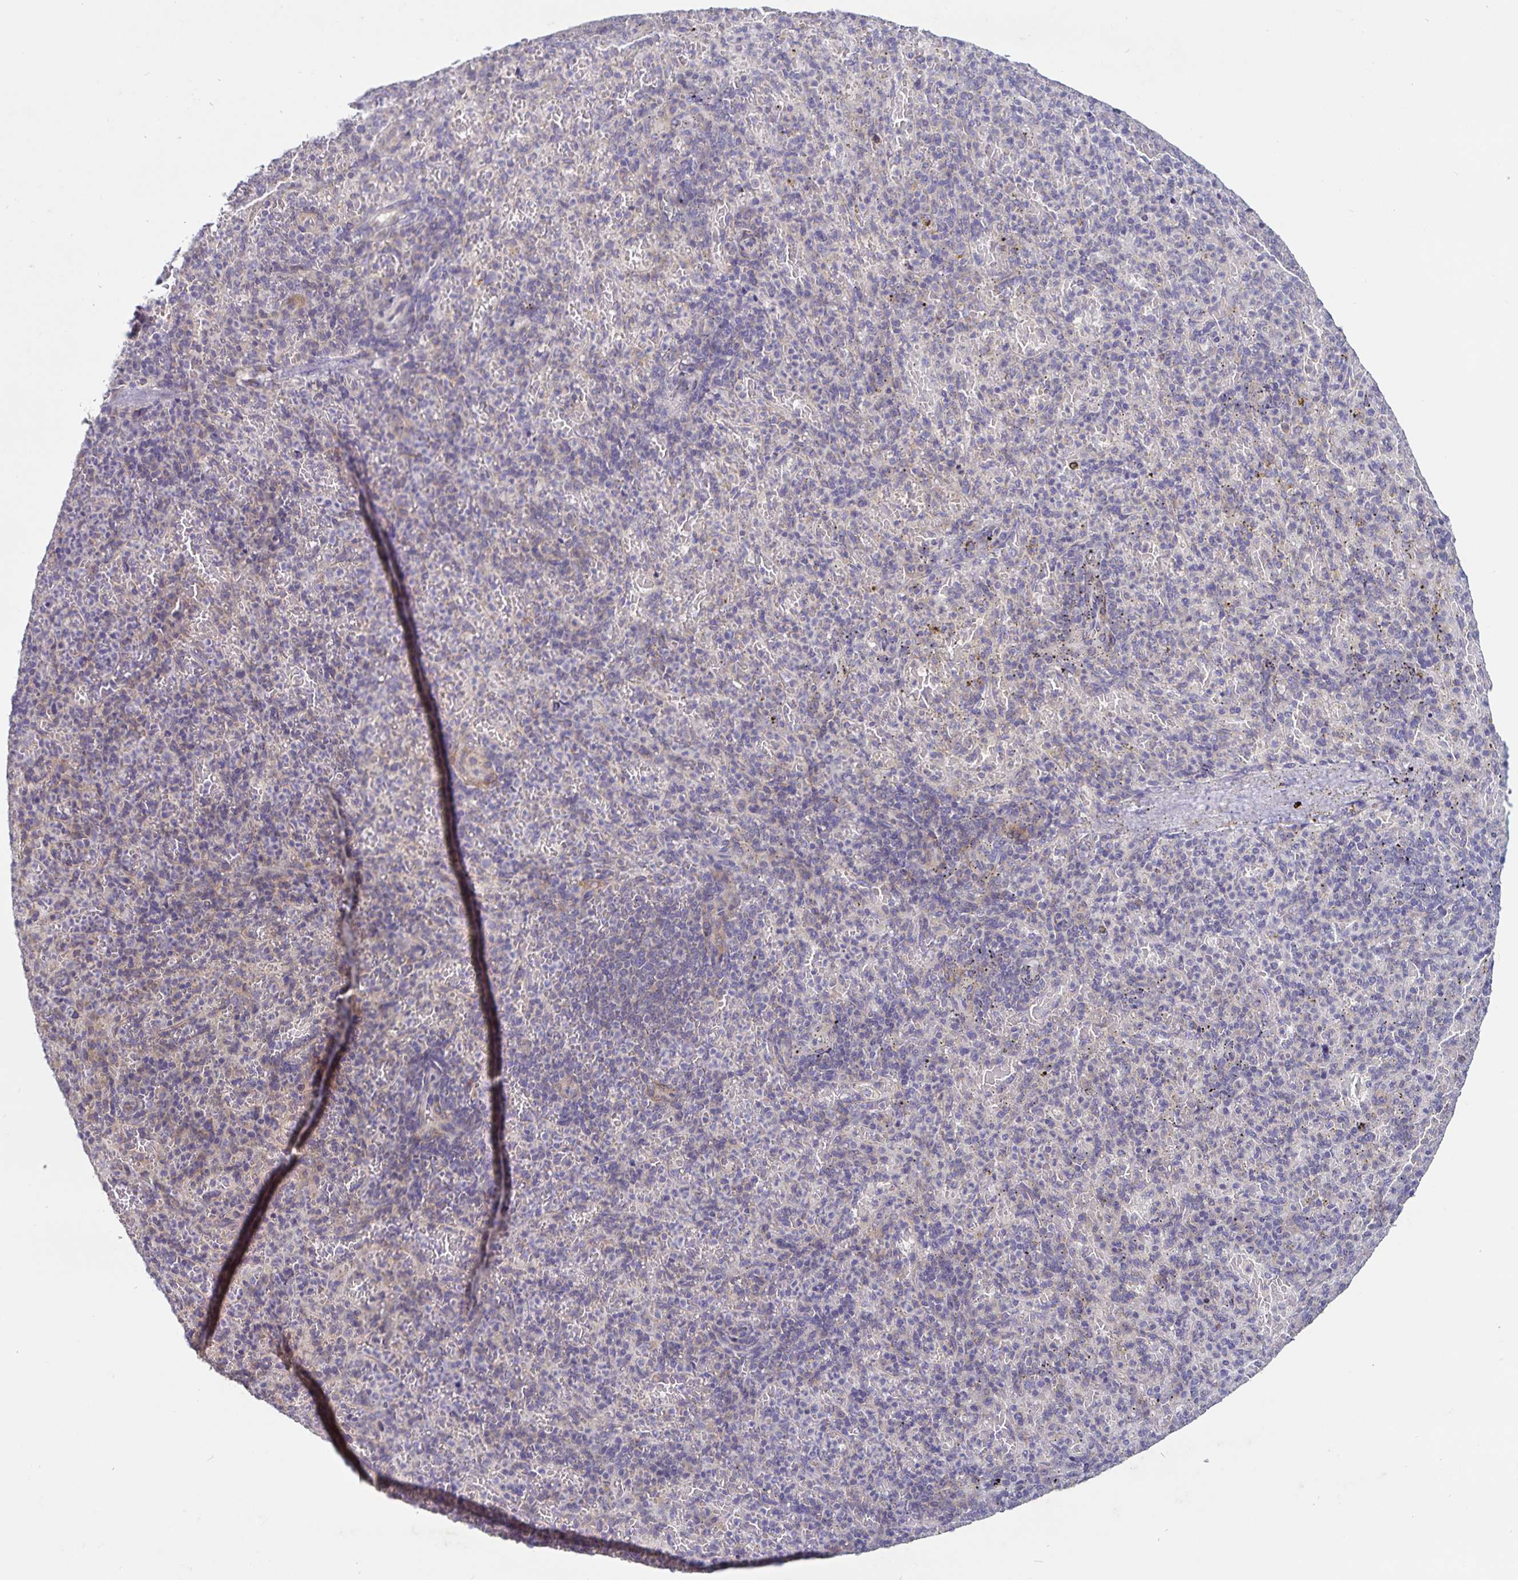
{"staining": {"intensity": "negative", "quantity": "none", "location": "none"}, "tissue": "spleen", "cell_type": "Cells in red pulp", "image_type": "normal", "snomed": [{"axis": "morphology", "description": "Normal tissue, NOS"}, {"axis": "topography", "description": "Spleen"}], "caption": "Immunohistochemistry photomicrograph of benign human spleen stained for a protein (brown), which exhibits no staining in cells in red pulp. Nuclei are stained in blue.", "gene": "FAM120A", "patient": {"sex": "female", "age": 74}}